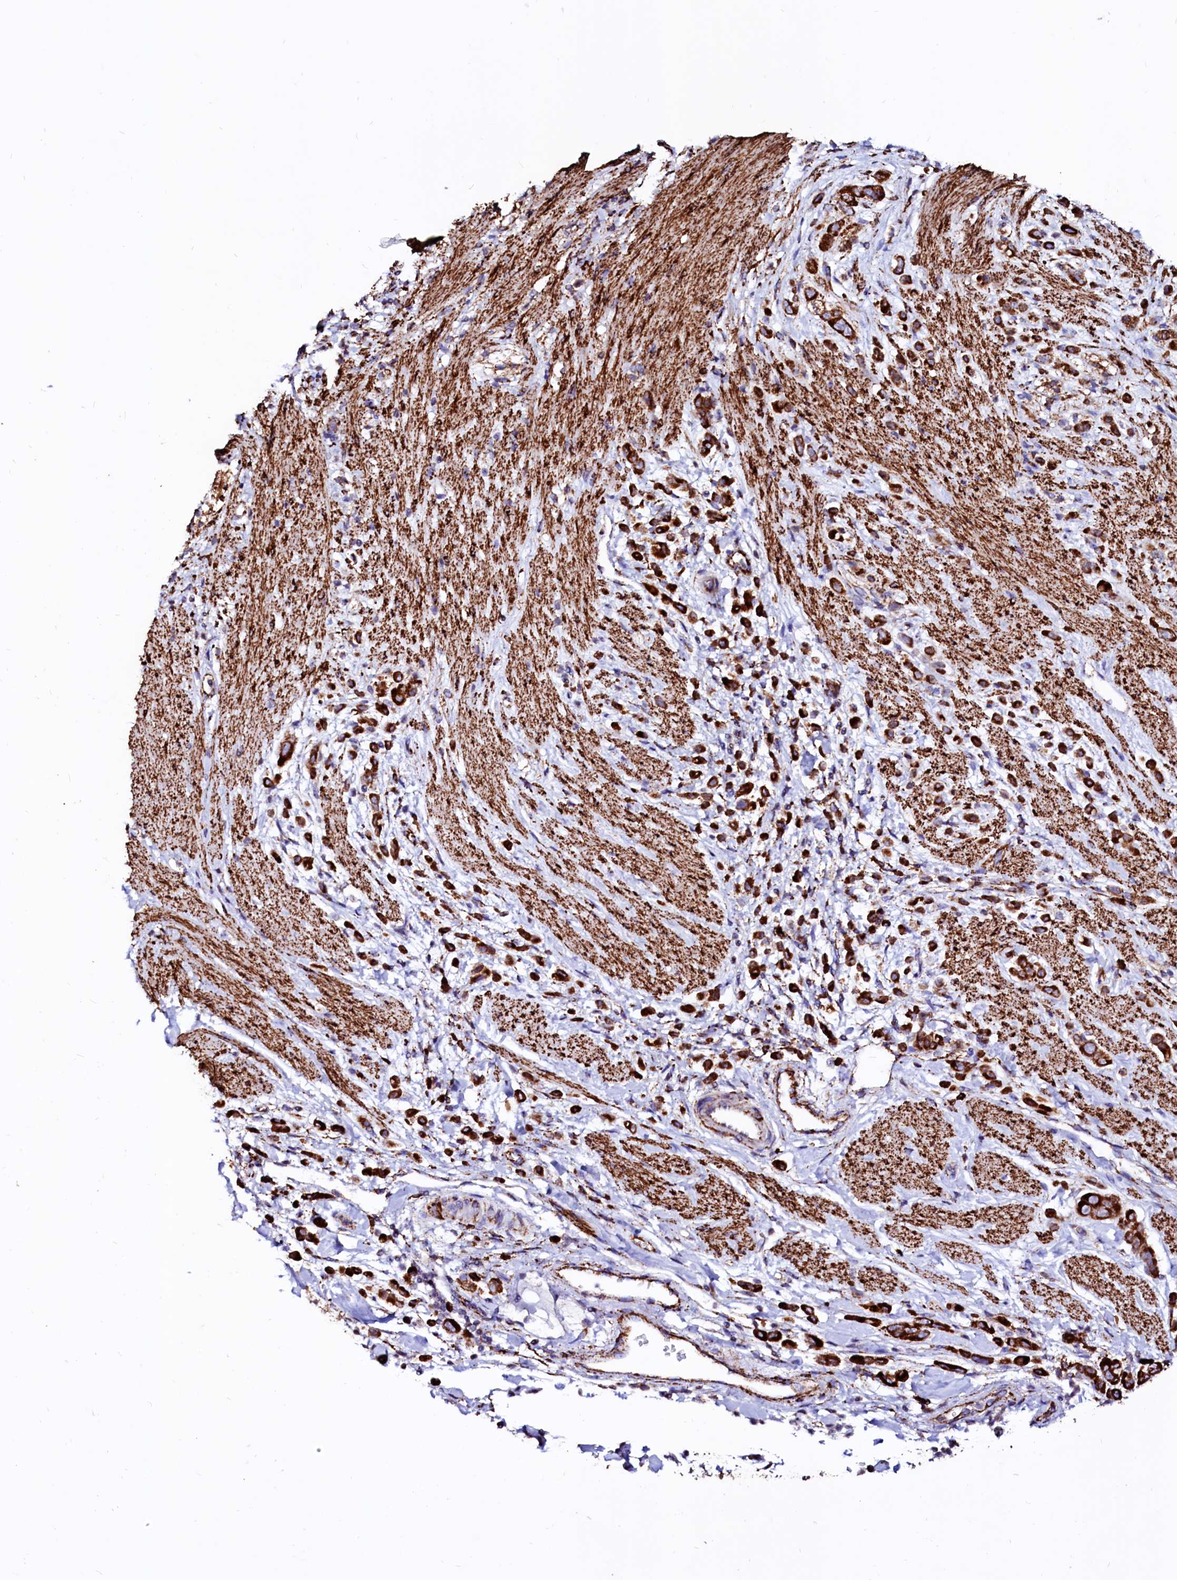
{"staining": {"intensity": "strong", "quantity": ">75%", "location": "cytoplasmic/membranous"}, "tissue": "pancreatic cancer", "cell_type": "Tumor cells", "image_type": "cancer", "snomed": [{"axis": "morphology", "description": "Normal tissue, NOS"}, {"axis": "morphology", "description": "Adenocarcinoma, NOS"}, {"axis": "topography", "description": "Pancreas"}], "caption": "Strong cytoplasmic/membranous expression for a protein is identified in about >75% of tumor cells of pancreatic cancer using IHC.", "gene": "MAOB", "patient": {"sex": "female", "age": 64}}